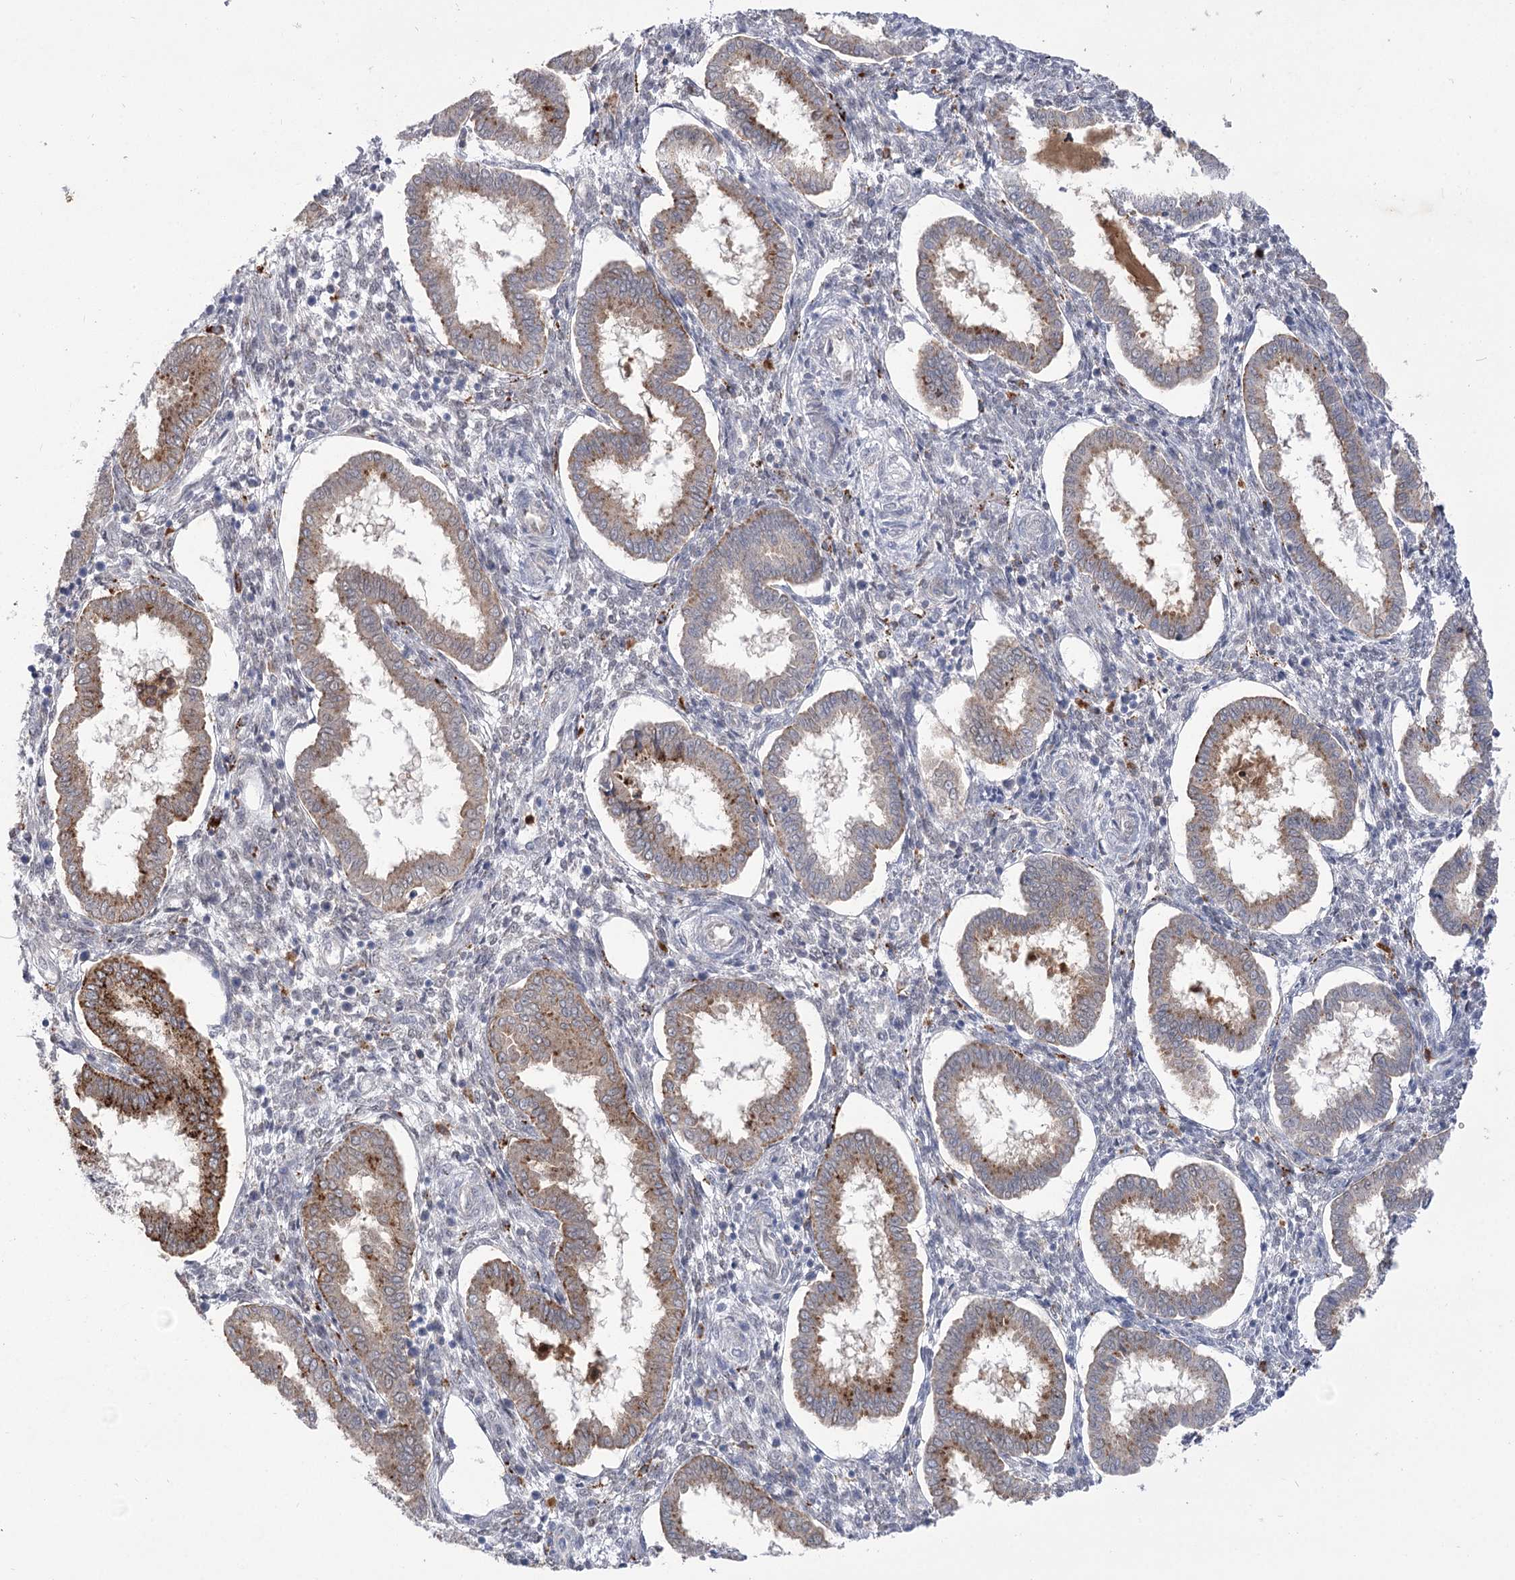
{"staining": {"intensity": "negative", "quantity": "none", "location": "none"}, "tissue": "endometrium", "cell_type": "Cells in endometrial stroma", "image_type": "normal", "snomed": [{"axis": "morphology", "description": "Normal tissue, NOS"}, {"axis": "topography", "description": "Endometrium"}], "caption": "Cells in endometrial stroma show no significant protein staining in benign endometrium. (Stains: DAB immunohistochemistry (IHC) with hematoxylin counter stain, Microscopy: brightfield microscopy at high magnification).", "gene": "SIAE", "patient": {"sex": "female", "age": 24}}